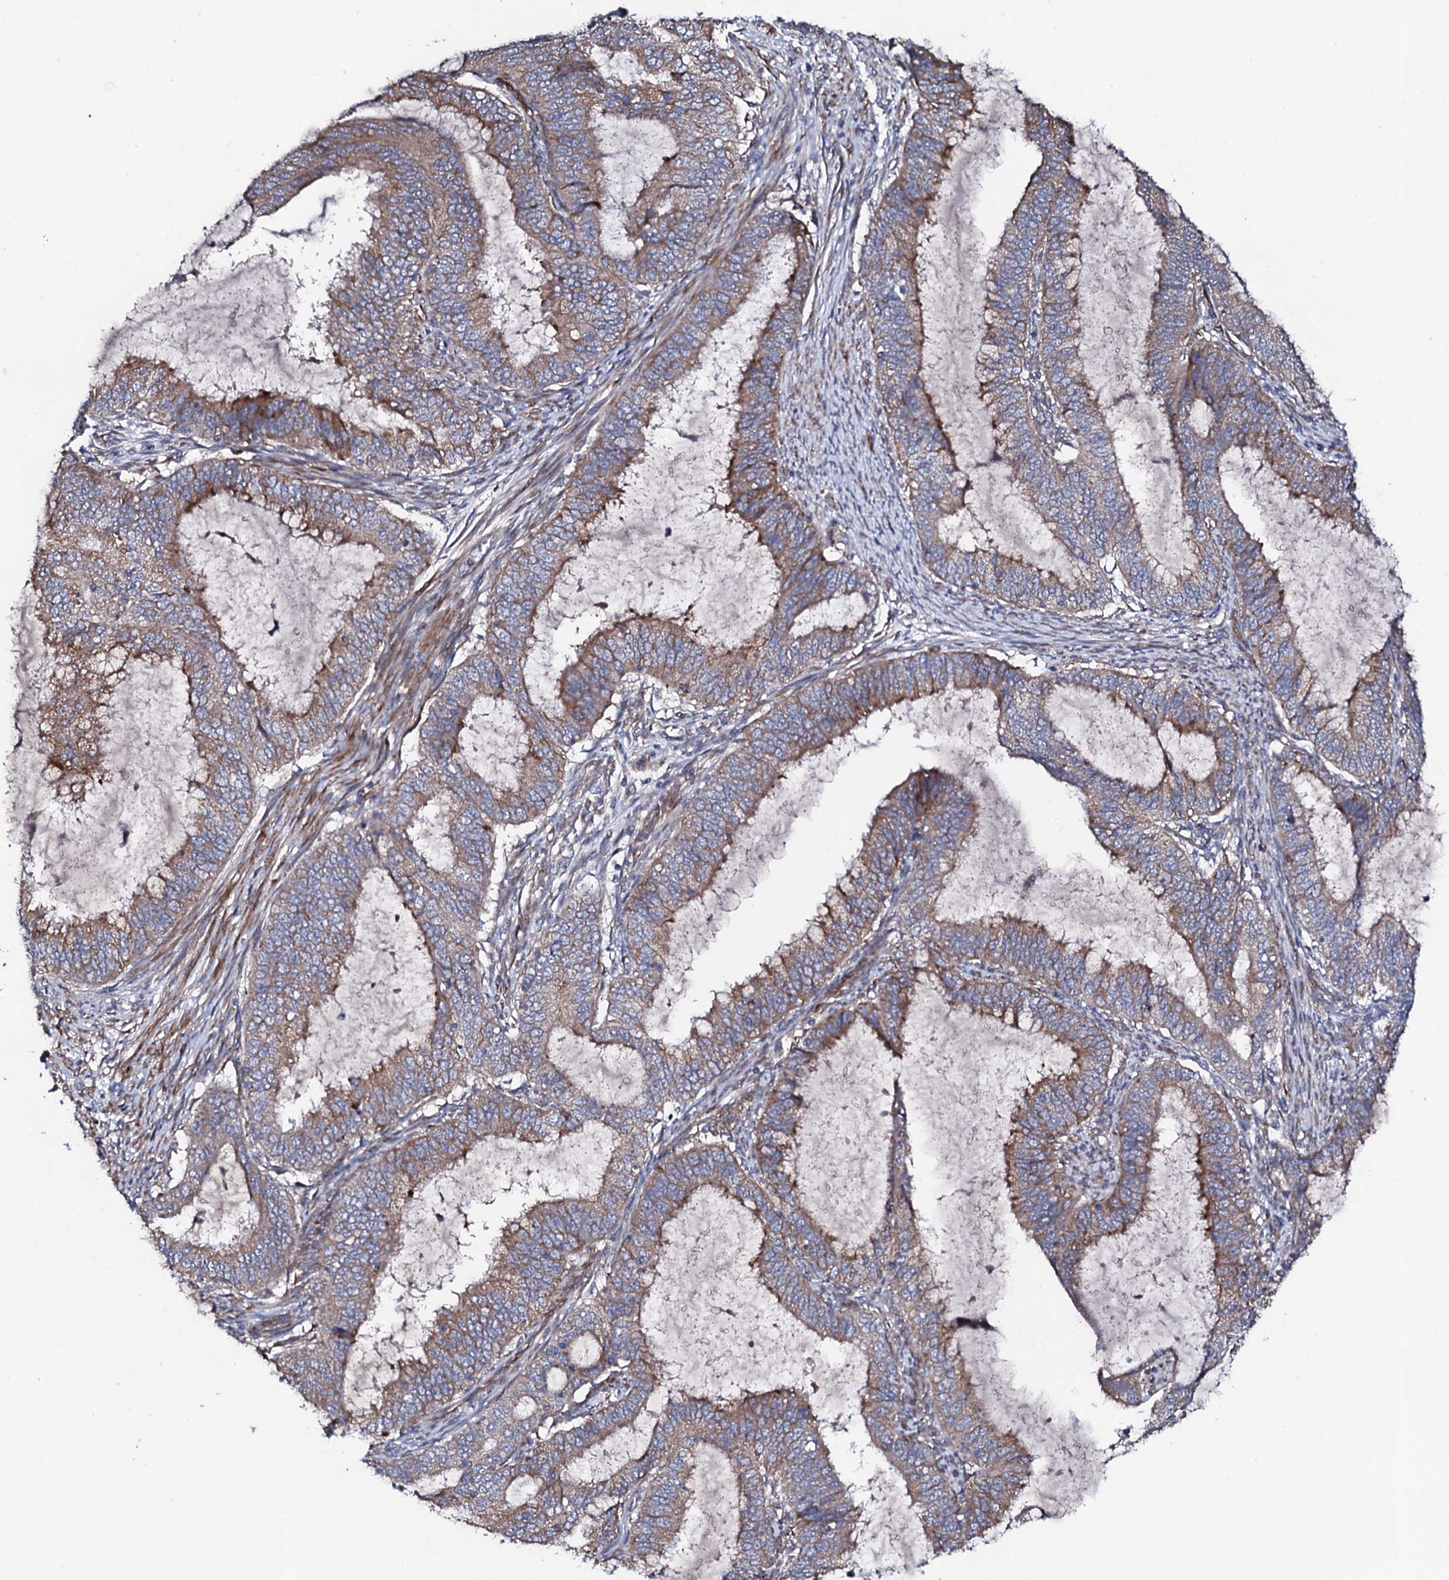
{"staining": {"intensity": "moderate", "quantity": ">75%", "location": "cytoplasmic/membranous"}, "tissue": "endometrial cancer", "cell_type": "Tumor cells", "image_type": "cancer", "snomed": [{"axis": "morphology", "description": "Adenocarcinoma, NOS"}, {"axis": "topography", "description": "Endometrium"}], "caption": "An immunohistochemistry histopathology image of tumor tissue is shown. Protein staining in brown highlights moderate cytoplasmic/membranous positivity in endometrial cancer (adenocarcinoma) within tumor cells.", "gene": "DBX1", "patient": {"sex": "female", "age": 51}}